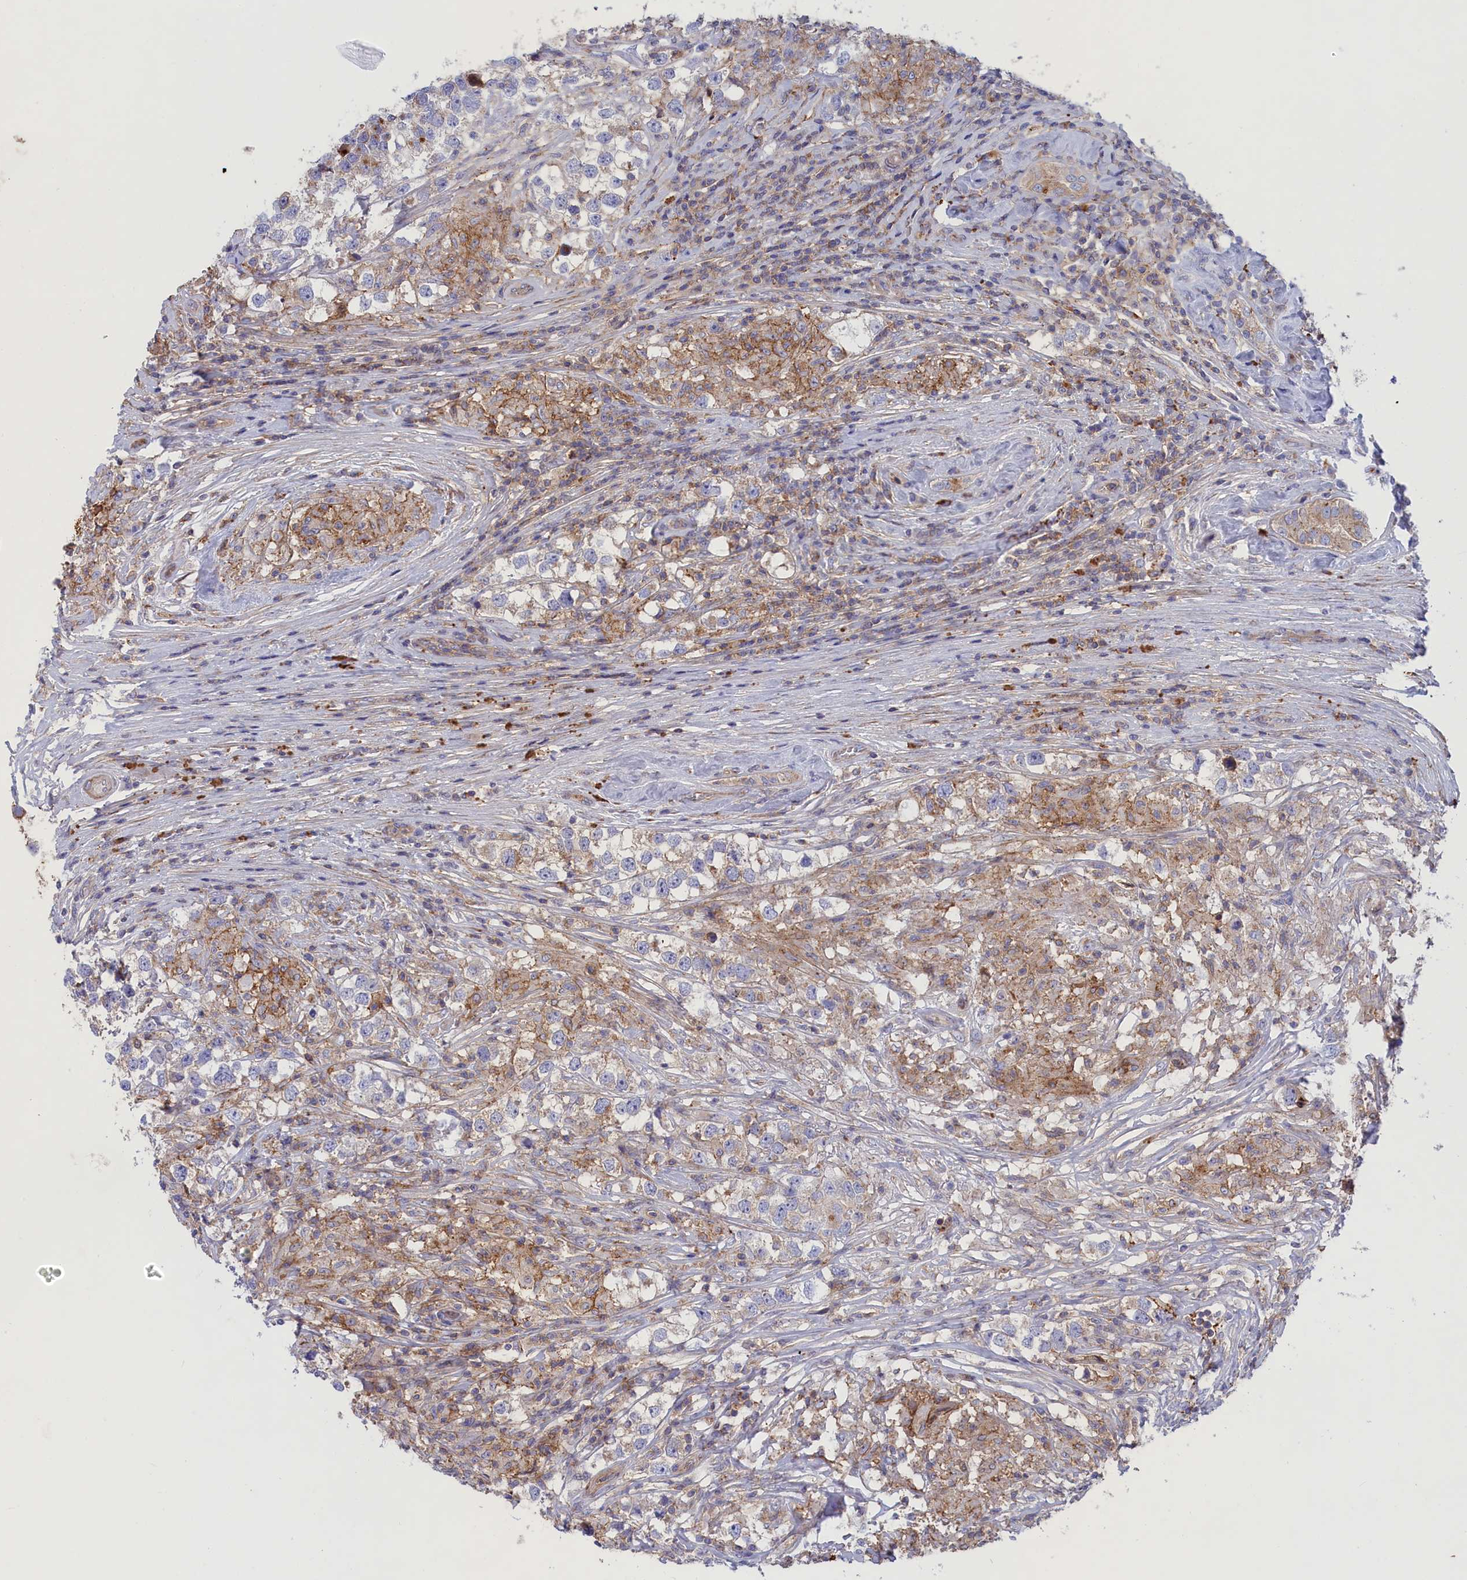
{"staining": {"intensity": "negative", "quantity": "none", "location": "none"}, "tissue": "testis cancer", "cell_type": "Tumor cells", "image_type": "cancer", "snomed": [{"axis": "morphology", "description": "Seminoma, NOS"}, {"axis": "topography", "description": "Testis"}], "caption": "DAB (3,3'-diaminobenzidine) immunohistochemical staining of human testis cancer reveals no significant staining in tumor cells.", "gene": "SCAMP4", "patient": {"sex": "male", "age": 46}}